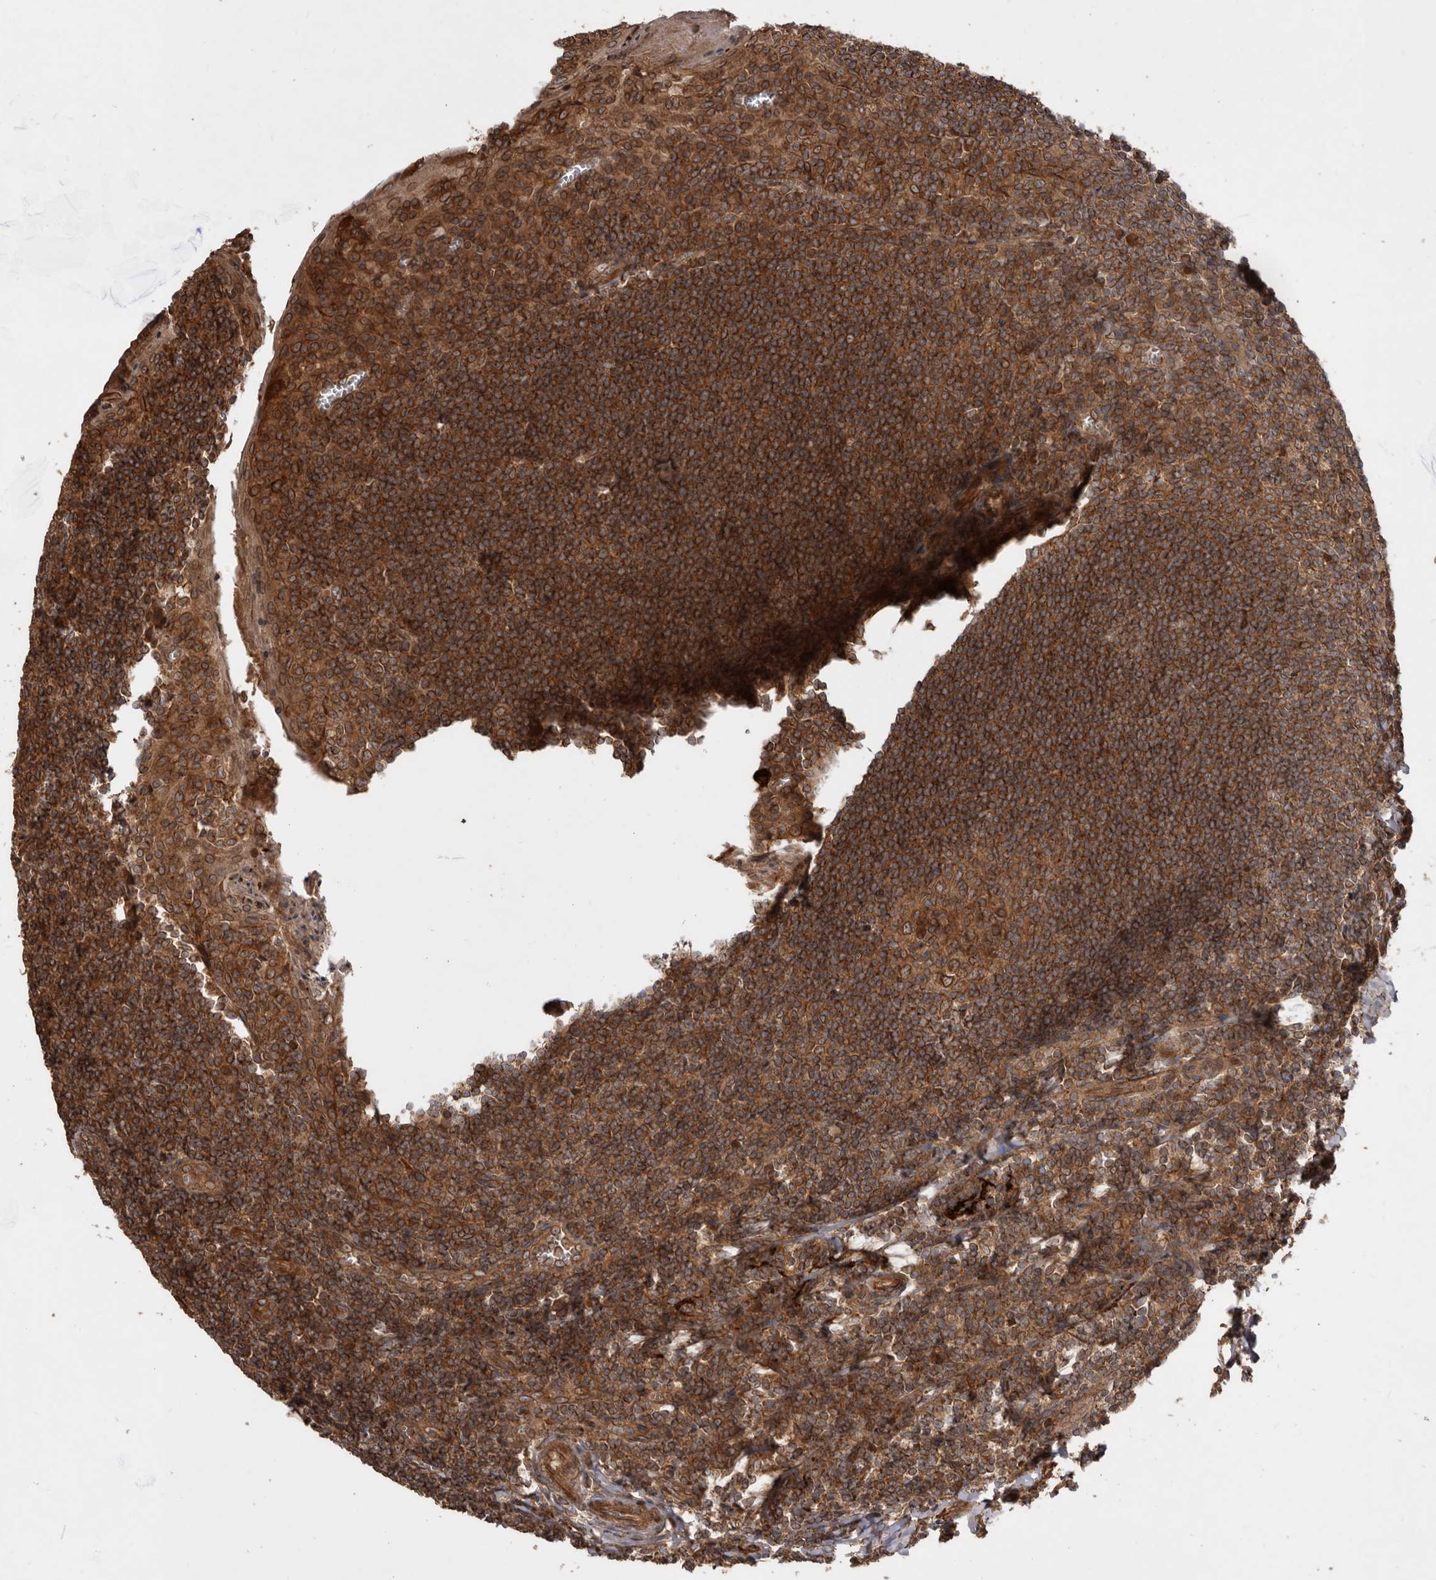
{"staining": {"intensity": "moderate", "quantity": ">75%", "location": "cytoplasmic/membranous"}, "tissue": "tonsil", "cell_type": "Germinal center cells", "image_type": "normal", "snomed": [{"axis": "morphology", "description": "Normal tissue, NOS"}, {"axis": "topography", "description": "Tonsil"}], "caption": "Protein staining reveals moderate cytoplasmic/membranous staining in about >75% of germinal center cells in benign tonsil. Nuclei are stained in blue.", "gene": "STK36", "patient": {"sex": "male", "age": 27}}